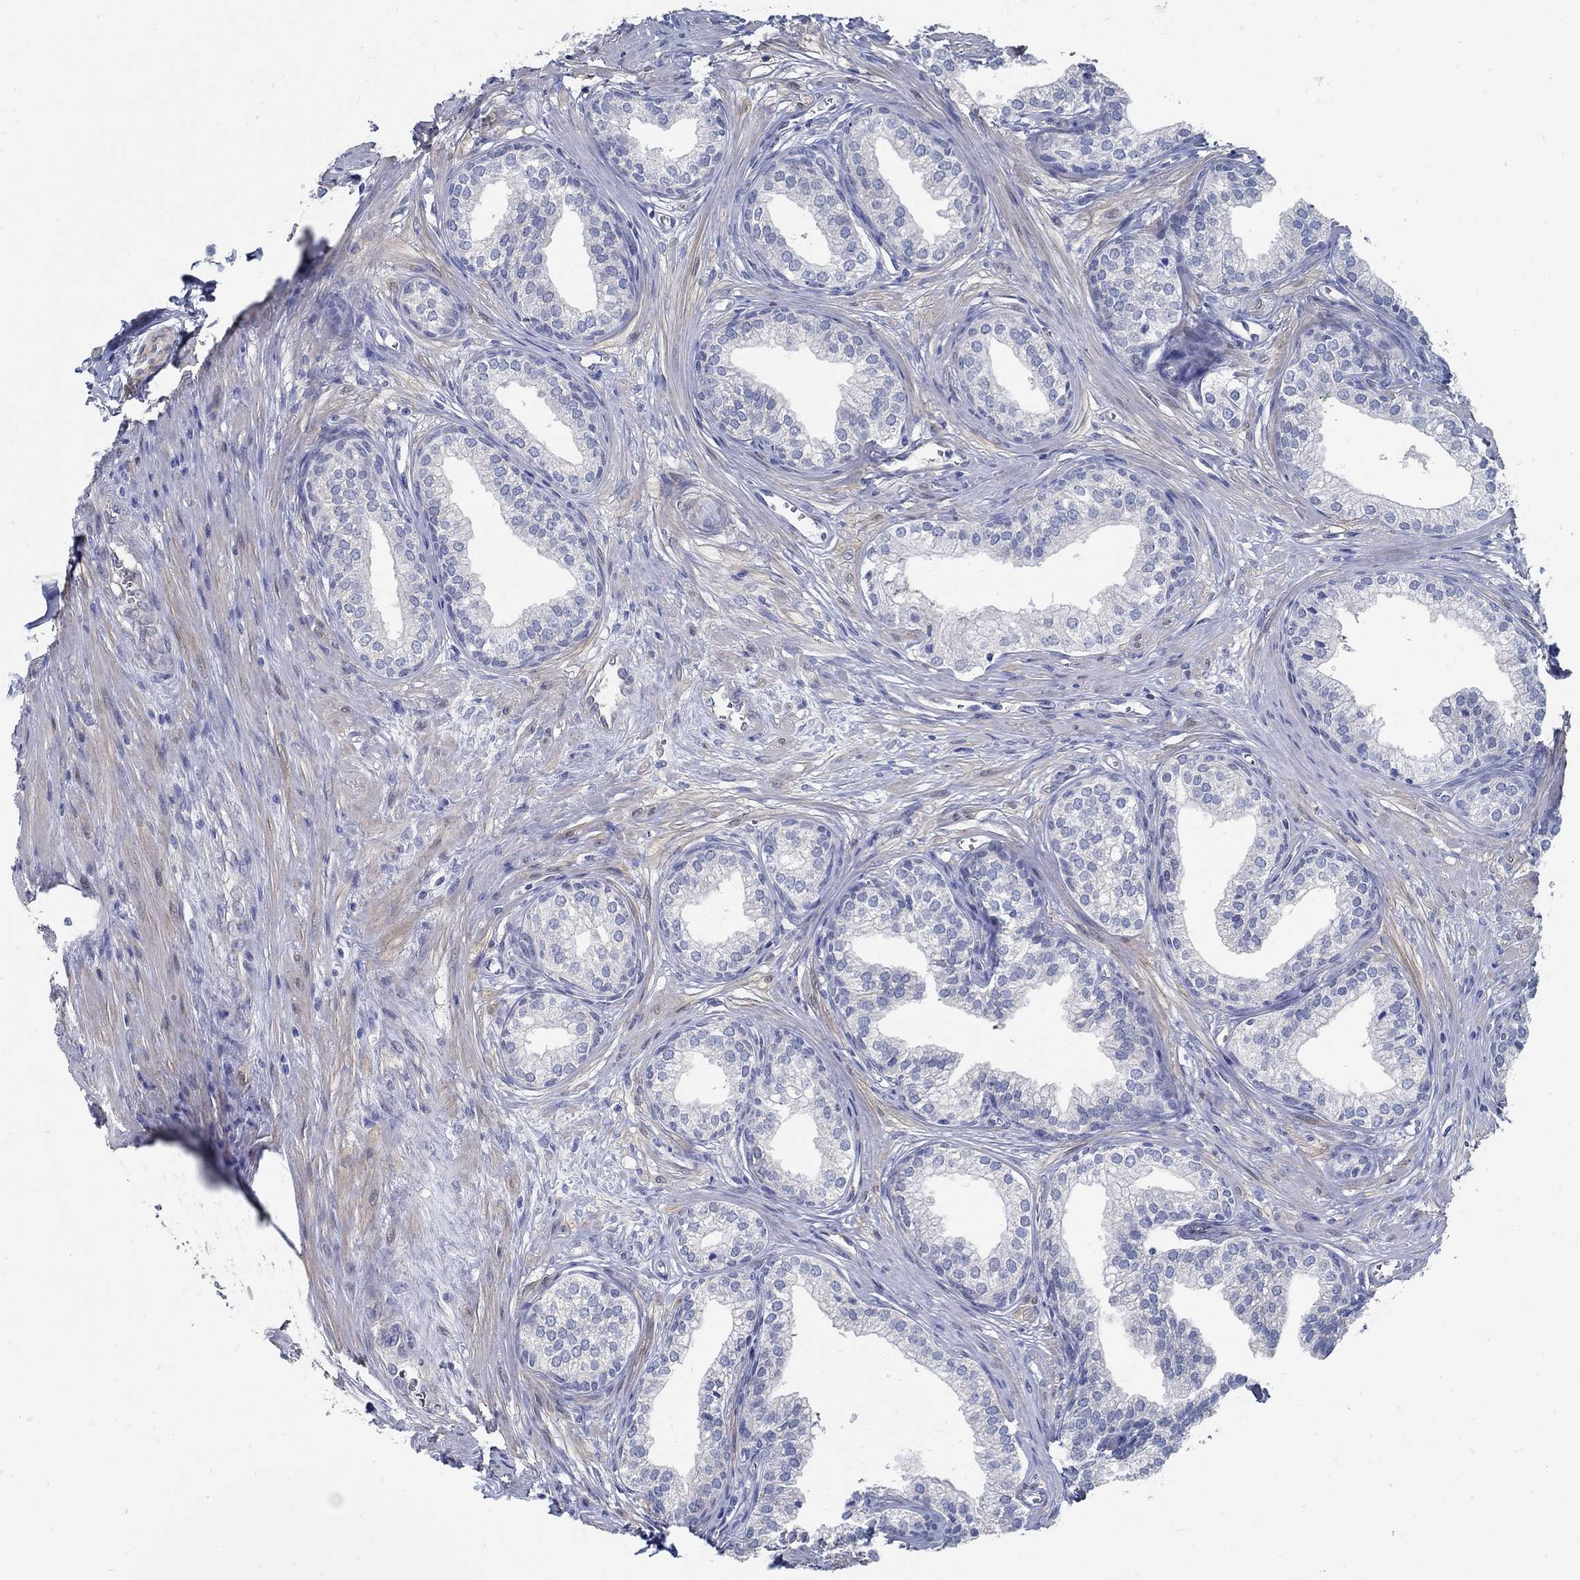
{"staining": {"intensity": "negative", "quantity": "none", "location": "none"}, "tissue": "prostate", "cell_type": "Glandular cells", "image_type": "normal", "snomed": [{"axis": "morphology", "description": "Normal tissue, NOS"}, {"axis": "topography", "description": "Prostate"}], "caption": "This photomicrograph is of normal prostate stained with IHC to label a protein in brown with the nuclei are counter-stained blue. There is no positivity in glandular cells. The staining was performed using DAB (3,3'-diaminobenzidine) to visualize the protein expression in brown, while the nuclei were stained in blue with hematoxylin (Magnification: 20x).", "gene": "C15orf39", "patient": {"sex": "male", "age": 65}}